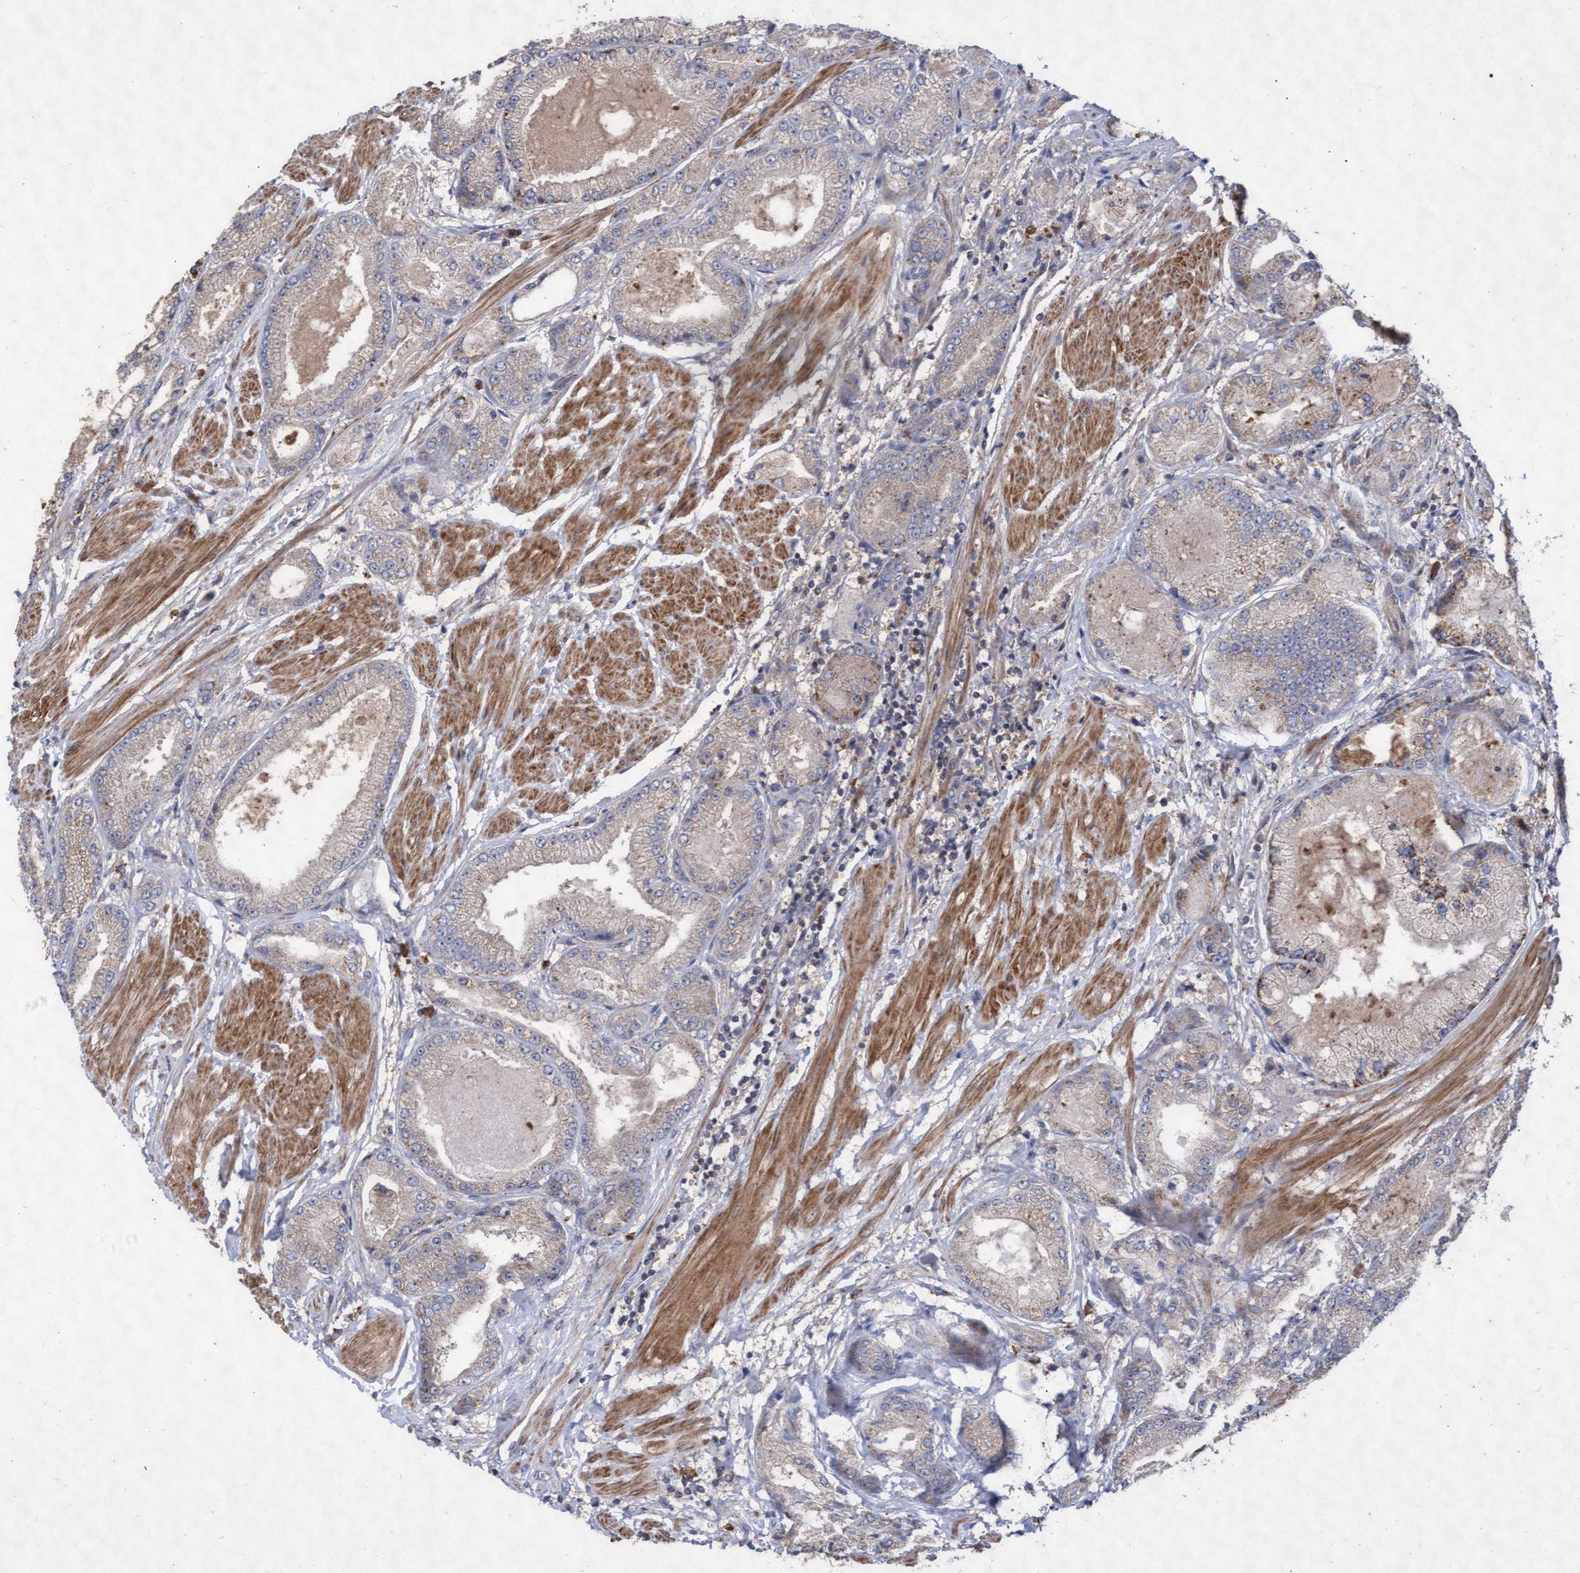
{"staining": {"intensity": "weak", "quantity": "25%-75%", "location": "cytoplasmic/membranous"}, "tissue": "prostate cancer", "cell_type": "Tumor cells", "image_type": "cancer", "snomed": [{"axis": "morphology", "description": "Adenocarcinoma, High grade"}, {"axis": "topography", "description": "Prostate"}], "caption": "Human high-grade adenocarcinoma (prostate) stained with a protein marker shows weak staining in tumor cells.", "gene": "ABCF2", "patient": {"sex": "male", "age": 50}}